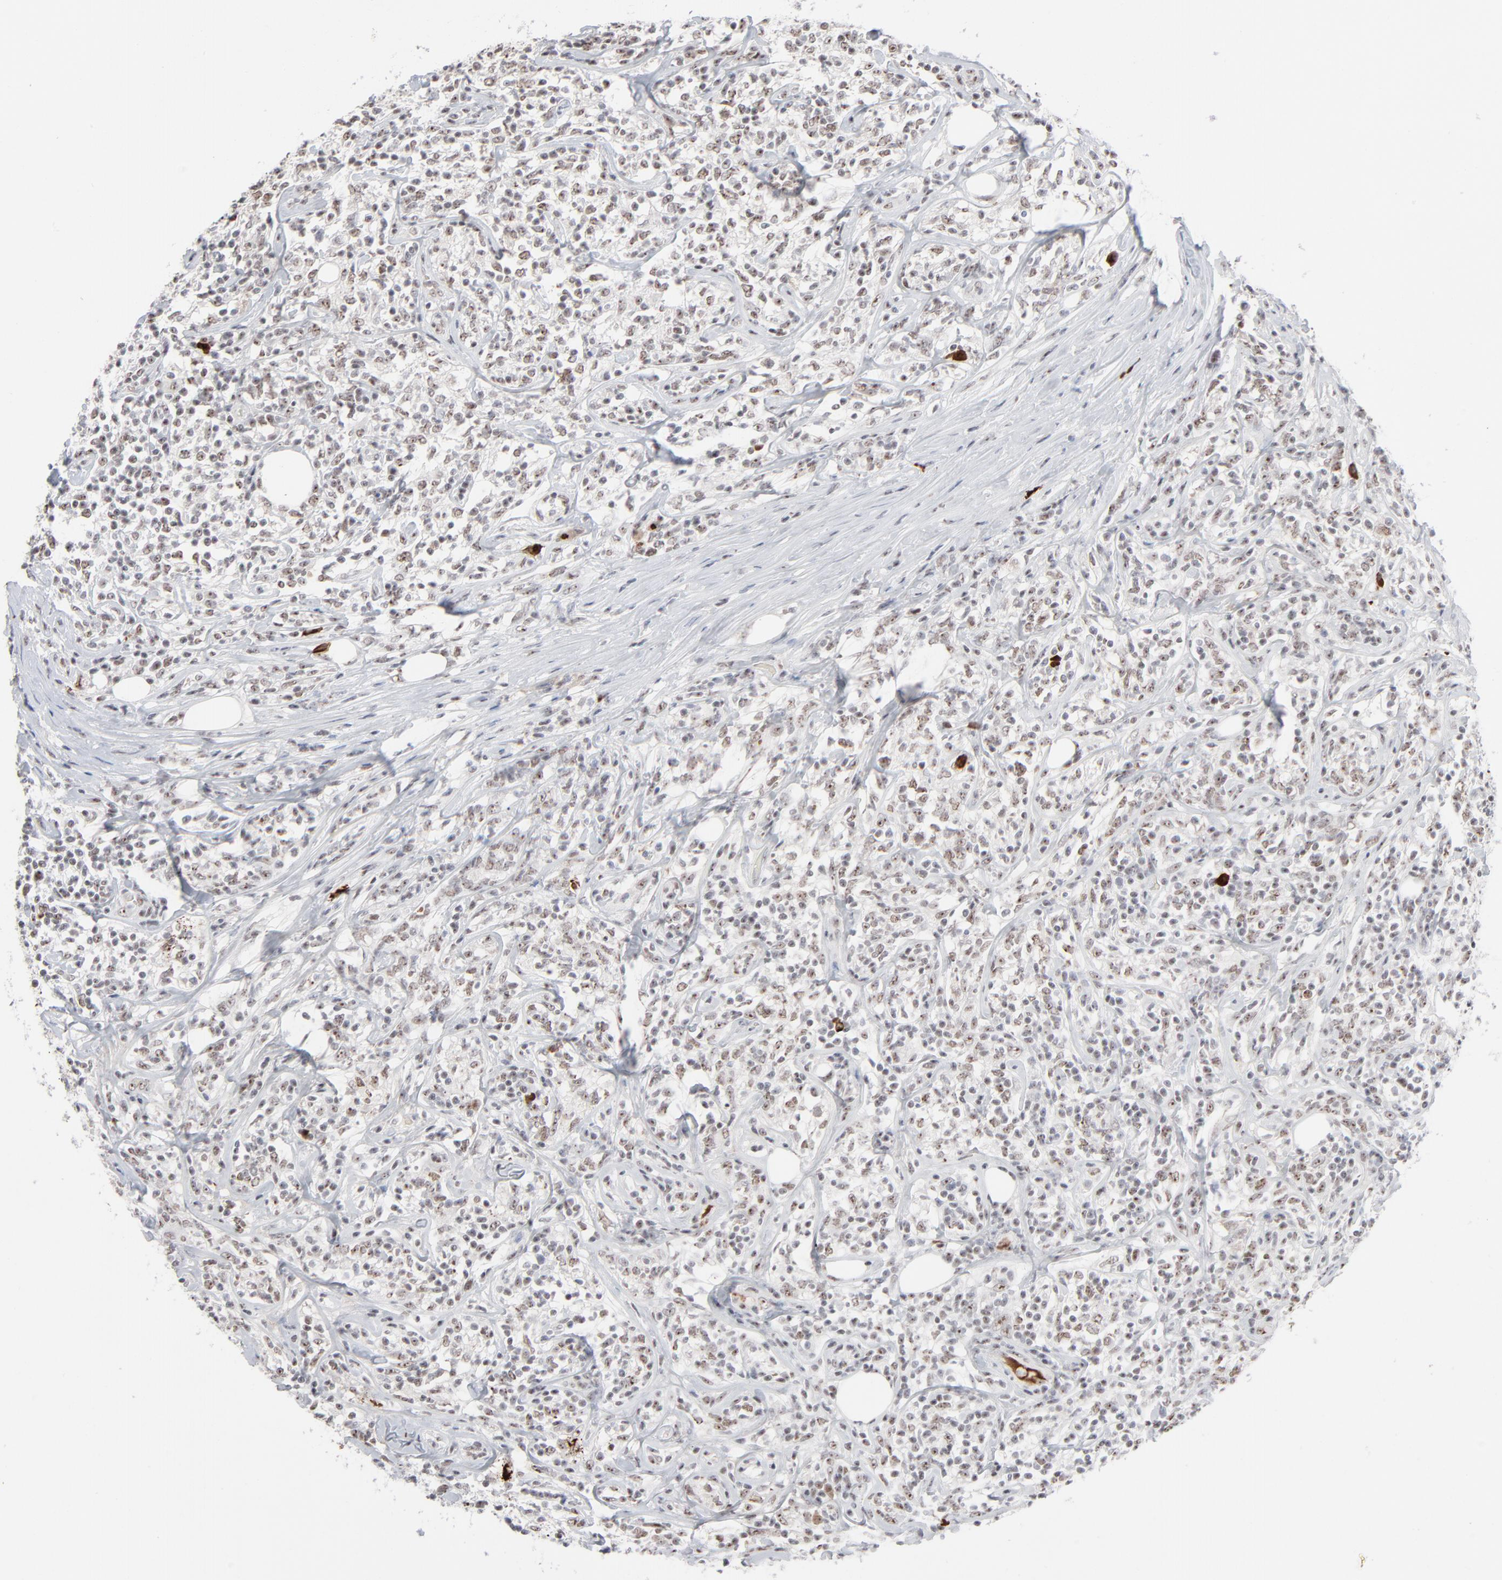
{"staining": {"intensity": "weak", "quantity": ">75%", "location": "nuclear"}, "tissue": "lymphoma", "cell_type": "Tumor cells", "image_type": "cancer", "snomed": [{"axis": "morphology", "description": "Malignant lymphoma, non-Hodgkin's type, High grade"}, {"axis": "topography", "description": "Lymph node"}], "caption": "Protein analysis of high-grade malignant lymphoma, non-Hodgkin's type tissue displays weak nuclear staining in approximately >75% of tumor cells.", "gene": "MPHOSPH6", "patient": {"sex": "female", "age": 84}}